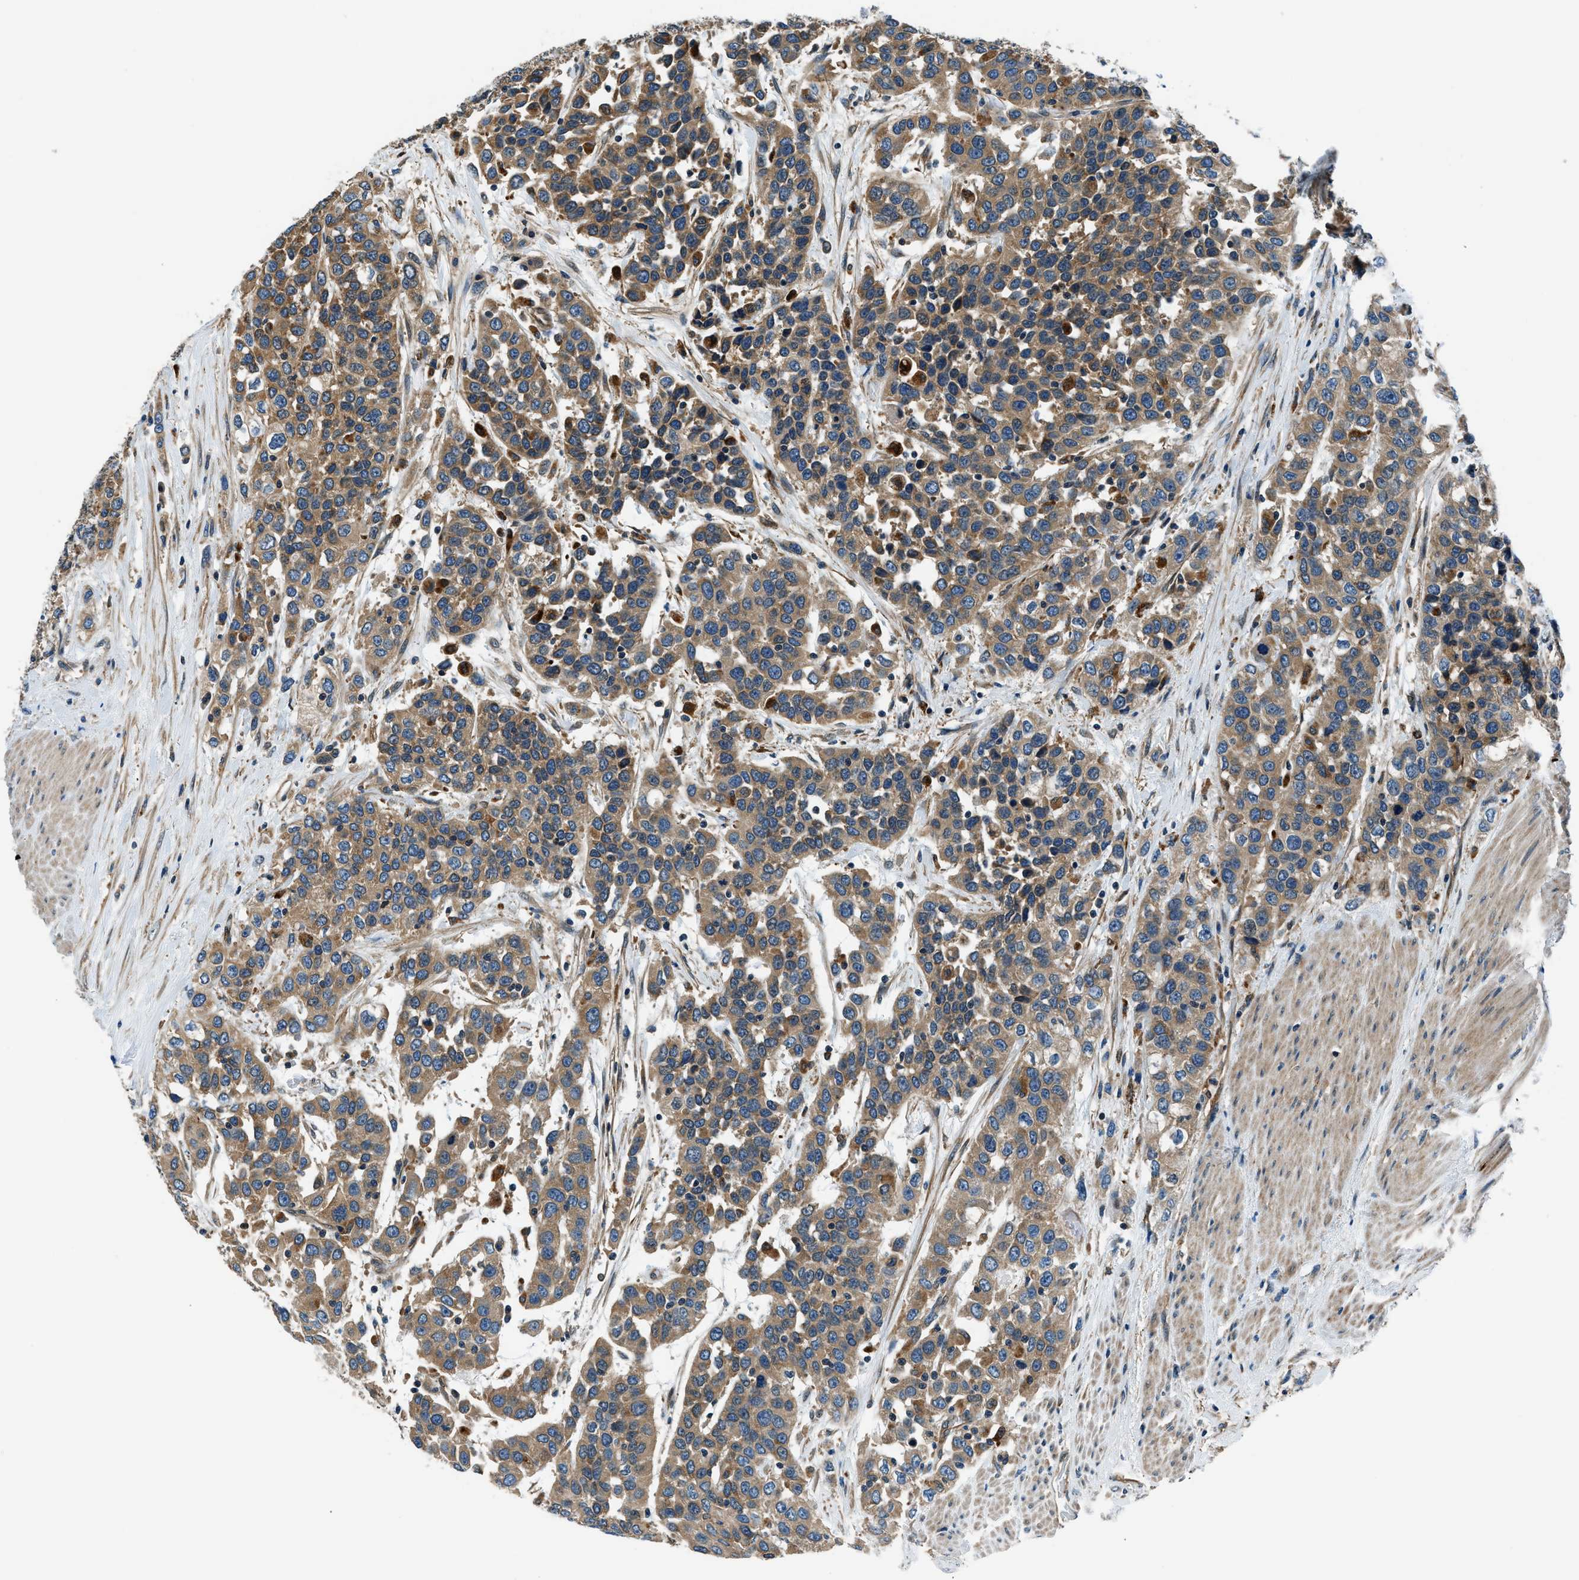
{"staining": {"intensity": "moderate", "quantity": ">75%", "location": "cytoplasmic/membranous"}, "tissue": "urothelial cancer", "cell_type": "Tumor cells", "image_type": "cancer", "snomed": [{"axis": "morphology", "description": "Urothelial carcinoma, High grade"}, {"axis": "topography", "description": "Urinary bladder"}], "caption": "High-grade urothelial carcinoma stained with DAB immunohistochemistry (IHC) exhibits medium levels of moderate cytoplasmic/membranous expression in approximately >75% of tumor cells.", "gene": "SLC19A2", "patient": {"sex": "female", "age": 80}}